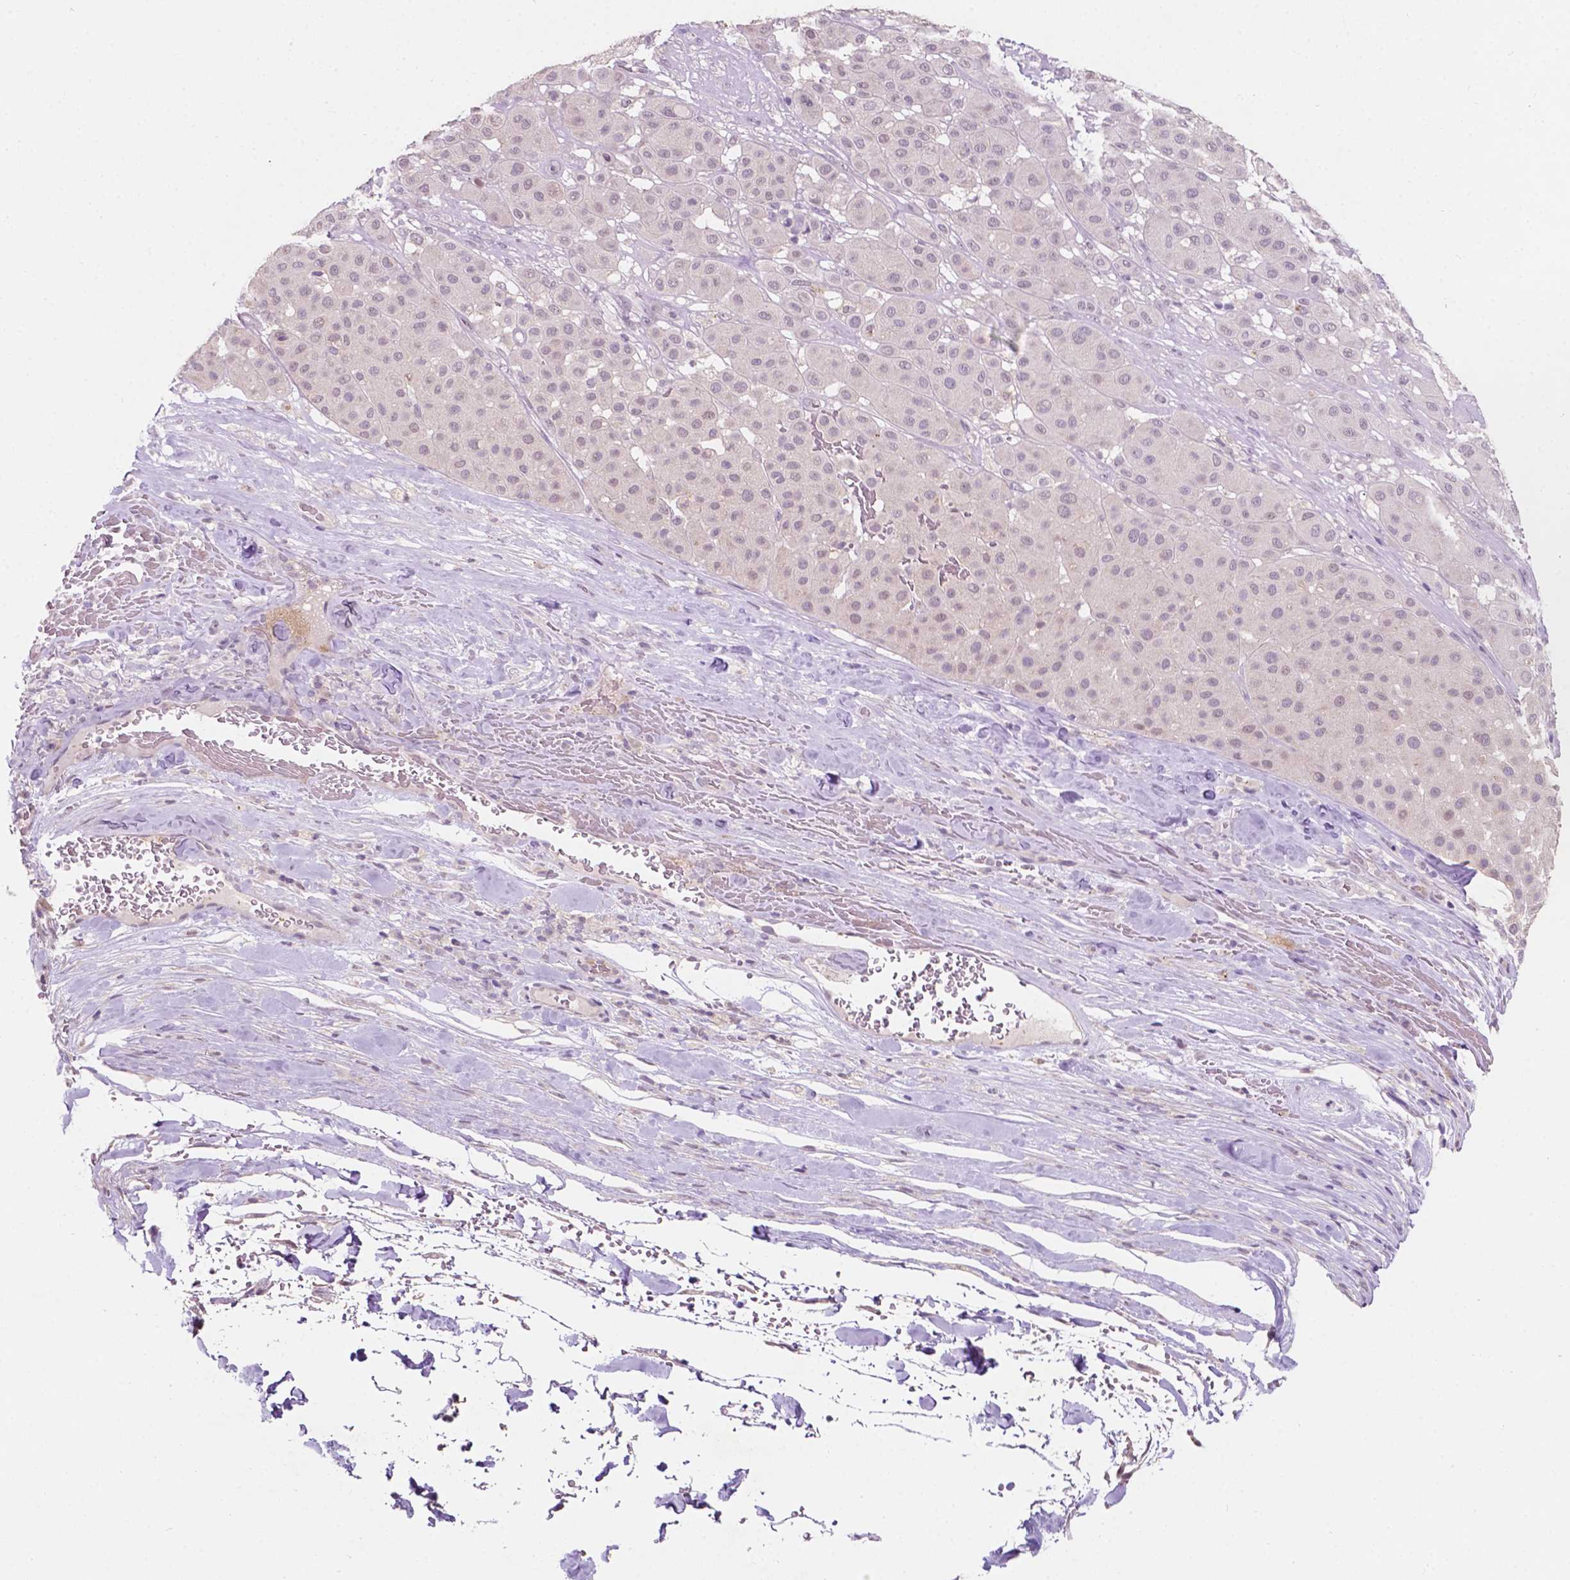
{"staining": {"intensity": "weak", "quantity": "25%-75%", "location": "nuclear"}, "tissue": "melanoma", "cell_type": "Tumor cells", "image_type": "cancer", "snomed": [{"axis": "morphology", "description": "Malignant melanoma, Metastatic site"}, {"axis": "topography", "description": "Smooth muscle"}], "caption": "Immunohistochemical staining of malignant melanoma (metastatic site) demonstrates weak nuclear protein expression in about 25%-75% of tumor cells. (DAB IHC, brown staining for protein, blue staining for nuclei).", "gene": "TM6SF2", "patient": {"sex": "male", "age": 41}}